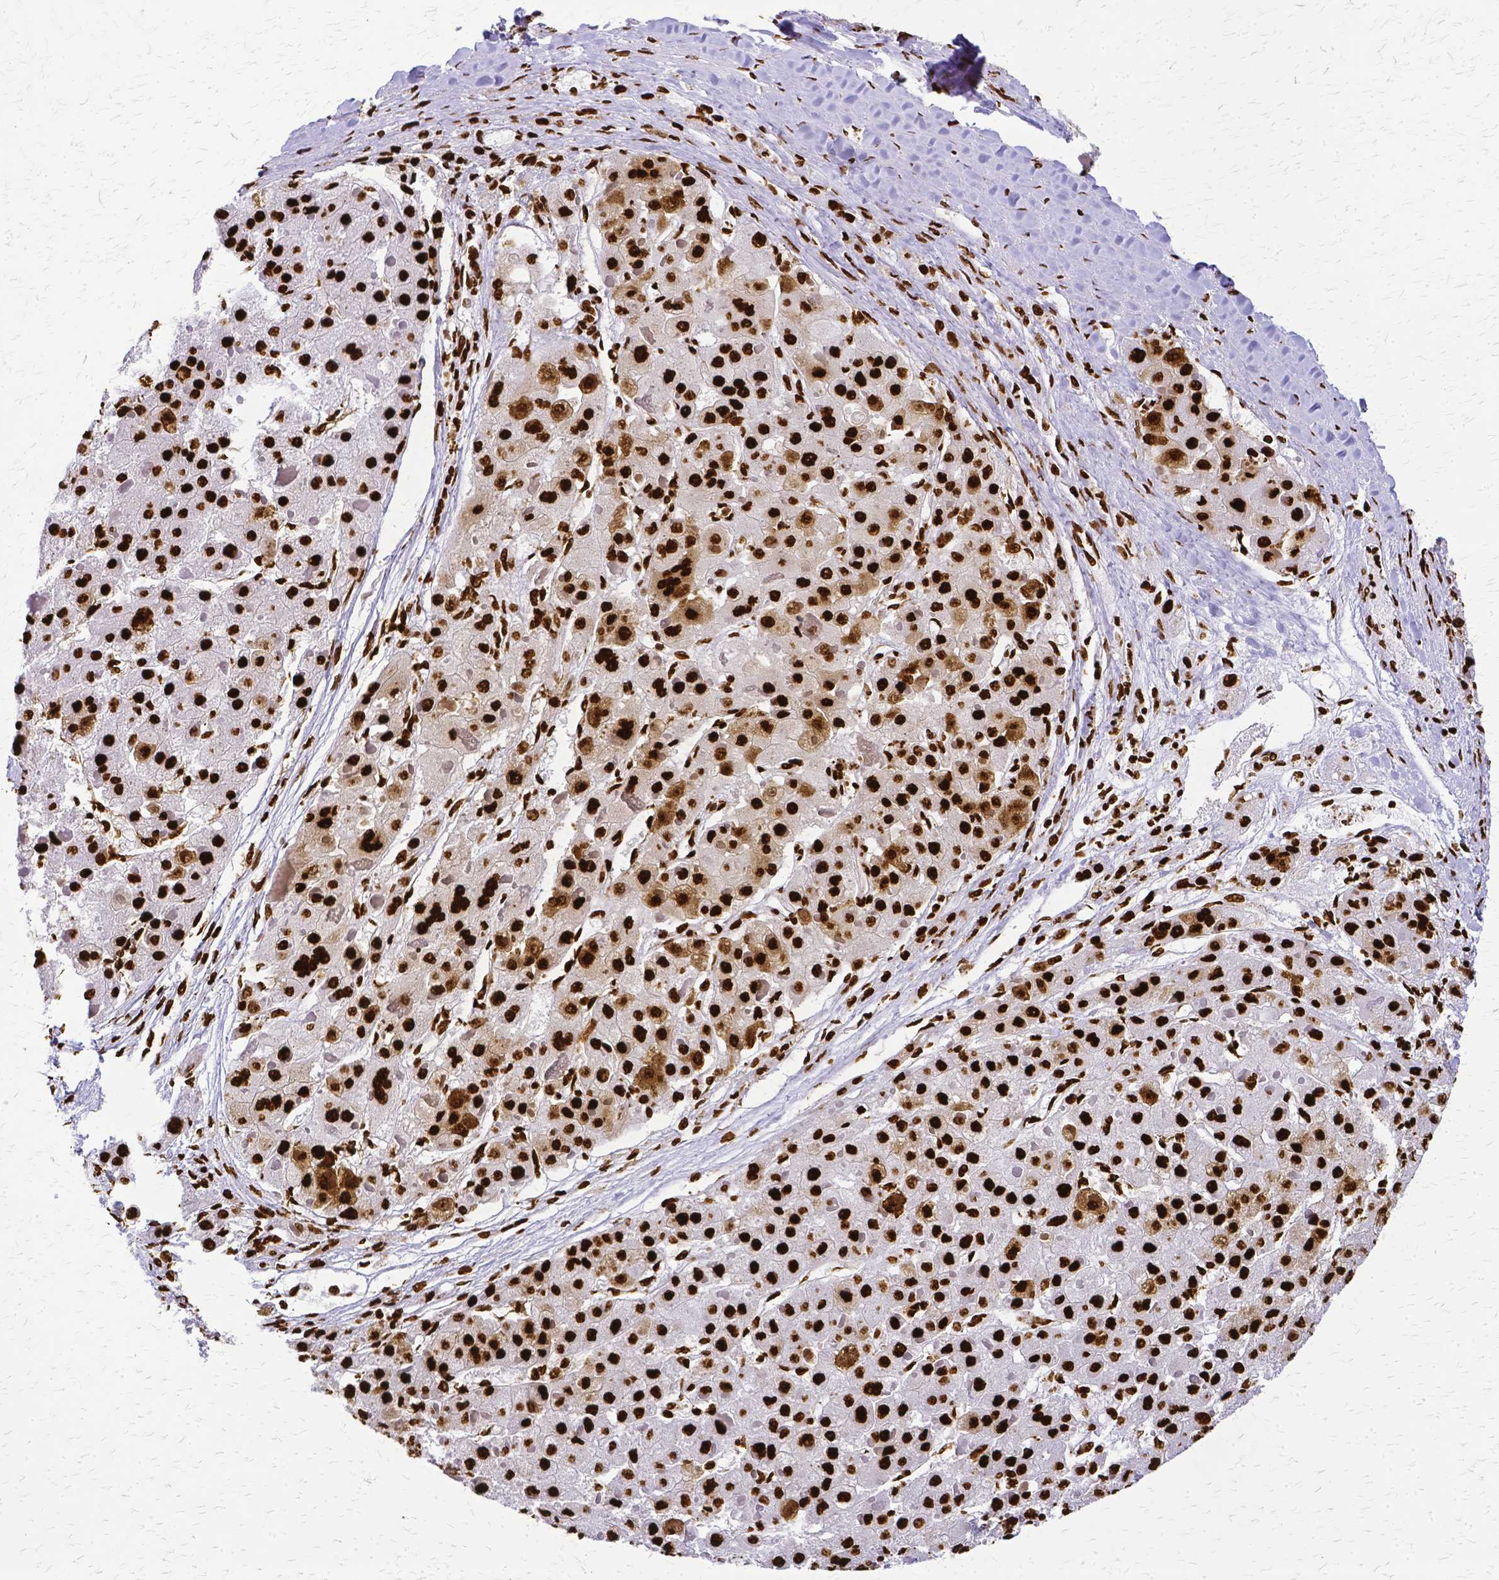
{"staining": {"intensity": "strong", "quantity": ">75%", "location": "nuclear"}, "tissue": "liver cancer", "cell_type": "Tumor cells", "image_type": "cancer", "snomed": [{"axis": "morphology", "description": "Carcinoma, Hepatocellular, NOS"}, {"axis": "topography", "description": "Liver"}], "caption": "Human liver cancer (hepatocellular carcinoma) stained for a protein (brown) displays strong nuclear positive positivity in approximately >75% of tumor cells.", "gene": "SFPQ", "patient": {"sex": "female", "age": 73}}